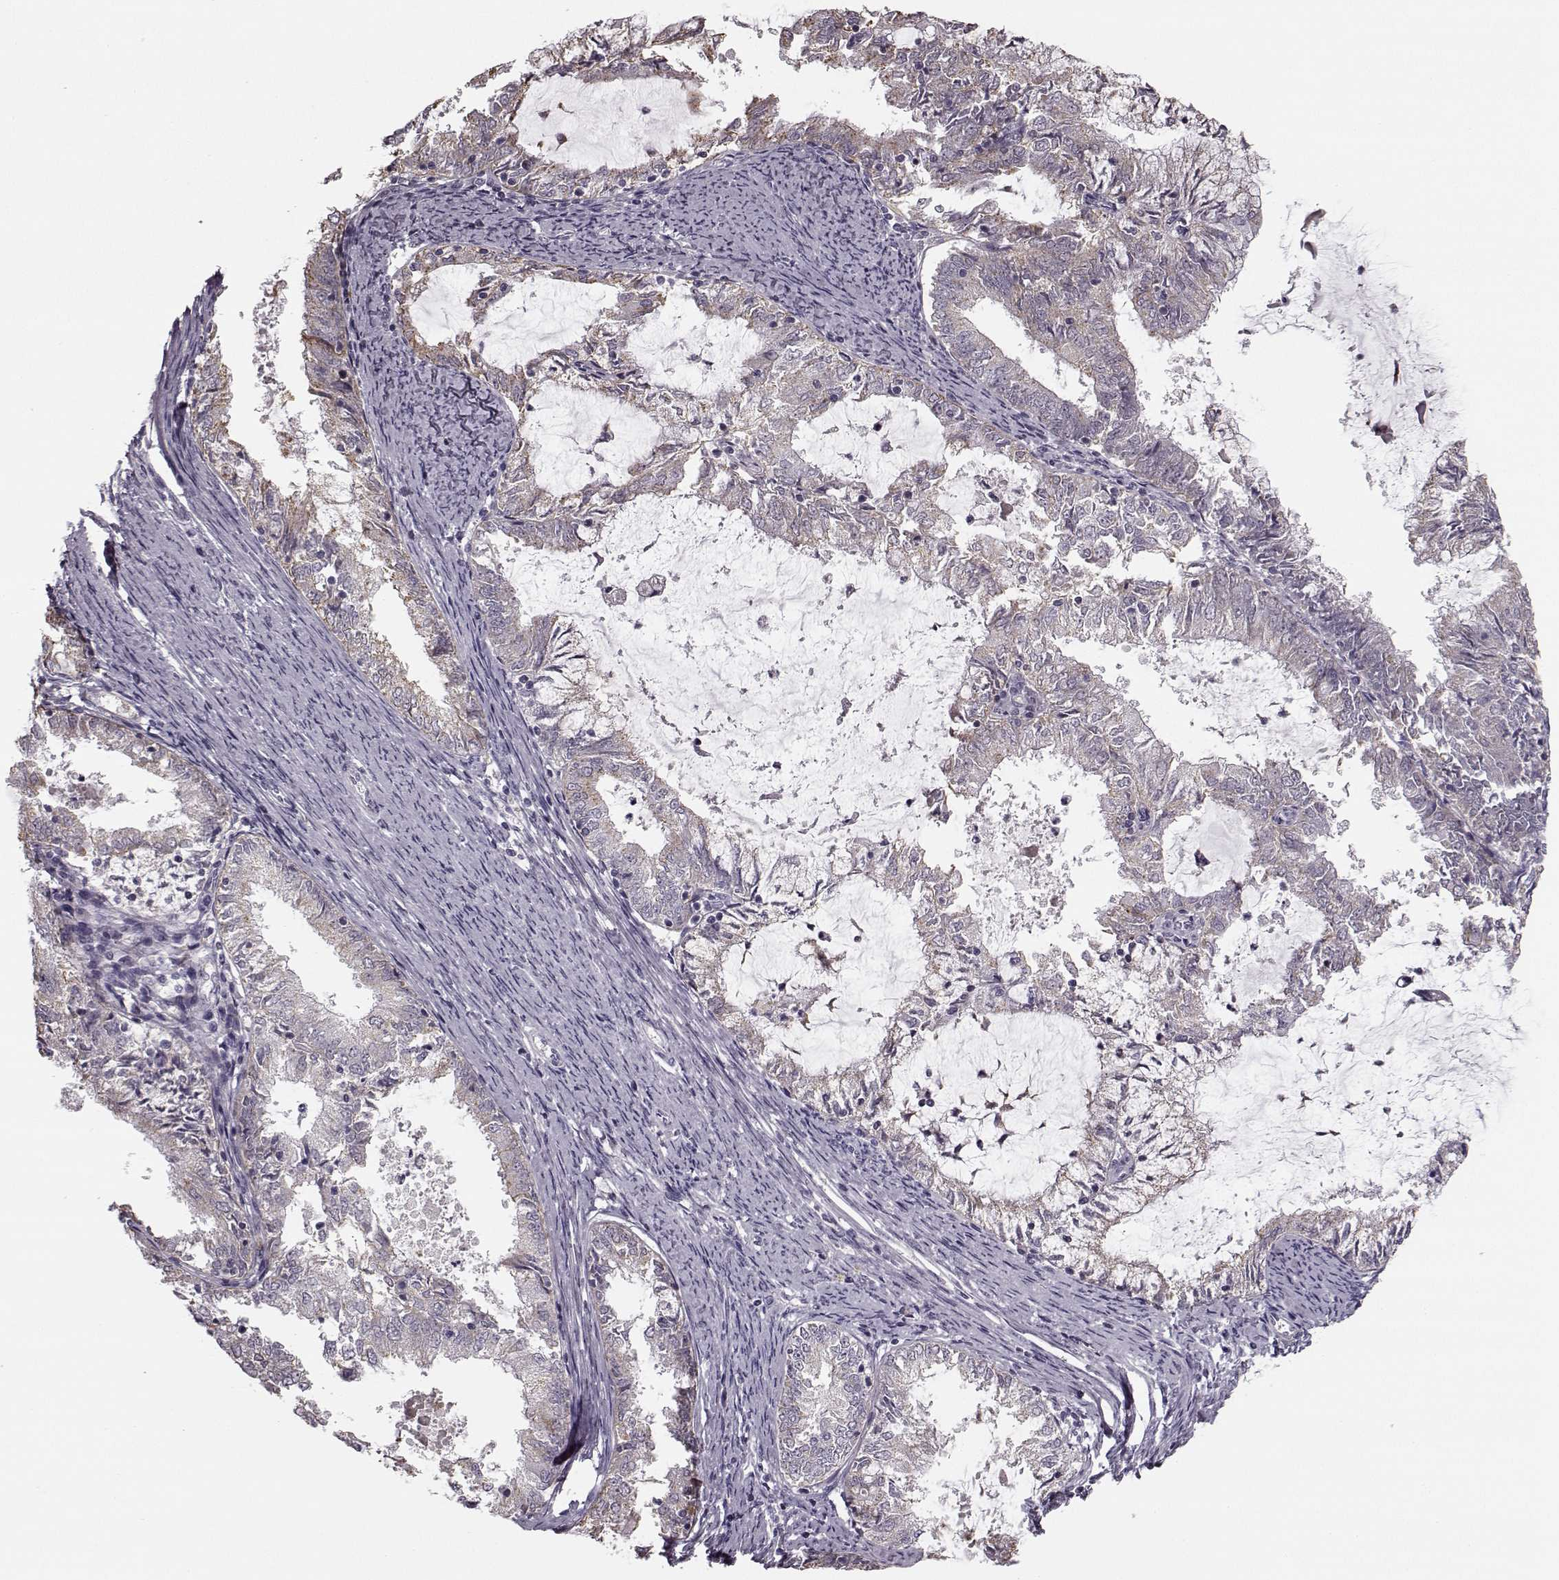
{"staining": {"intensity": "weak", "quantity": "25%-75%", "location": "cytoplasmic/membranous"}, "tissue": "endometrial cancer", "cell_type": "Tumor cells", "image_type": "cancer", "snomed": [{"axis": "morphology", "description": "Adenocarcinoma, NOS"}, {"axis": "topography", "description": "Endometrium"}], "caption": "Immunohistochemistry (DAB) staining of human adenocarcinoma (endometrial) shows weak cytoplasmic/membranous protein positivity in about 25%-75% of tumor cells.", "gene": "HMMR", "patient": {"sex": "female", "age": 57}}